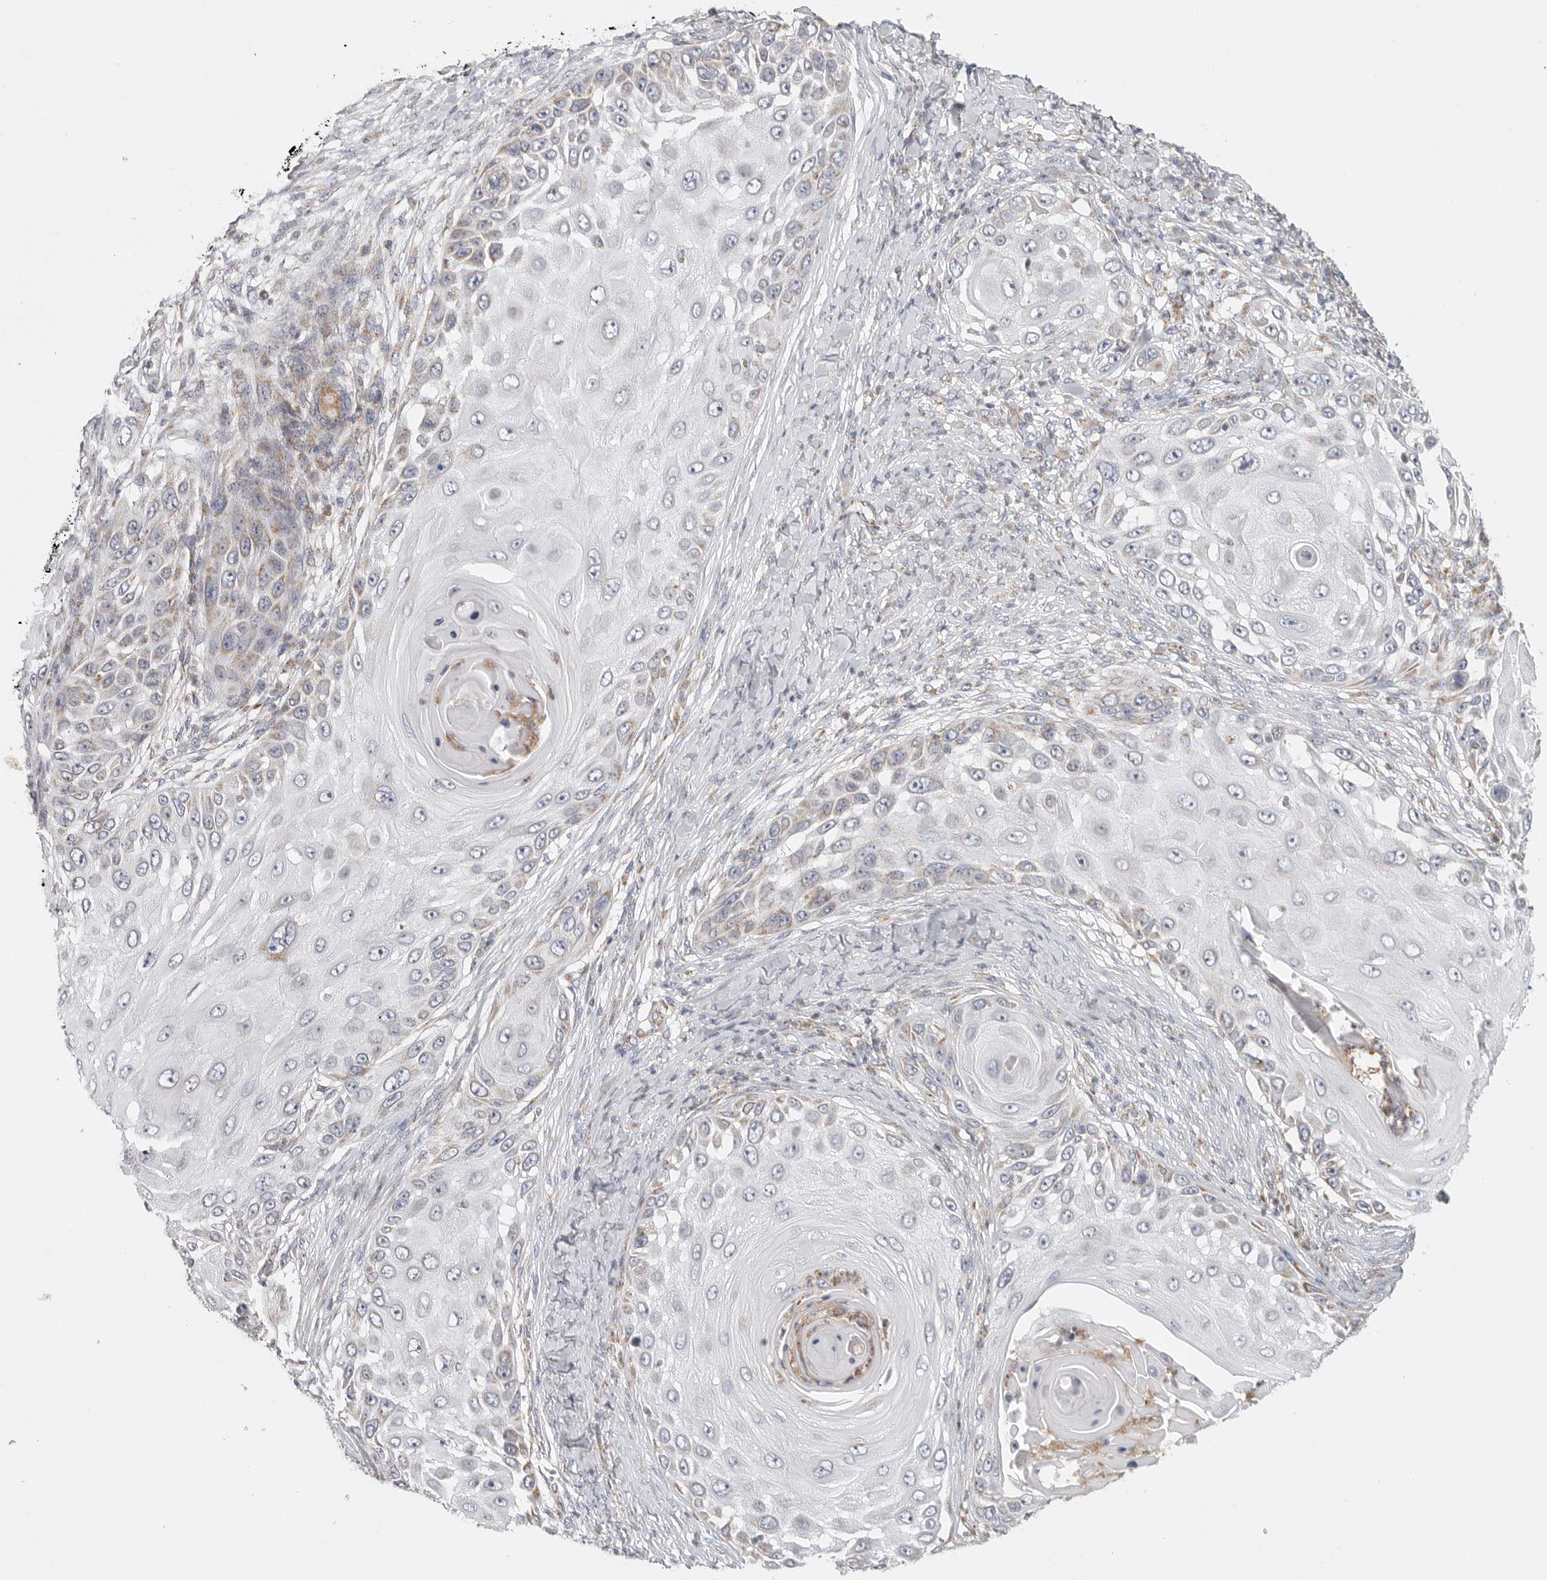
{"staining": {"intensity": "moderate", "quantity": "<25%", "location": "cytoplasmic/membranous"}, "tissue": "skin cancer", "cell_type": "Tumor cells", "image_type": "cancer", "snomed": [{"axis": "morphology", "description": "Squamous cell carcinoma, NOS"}, {"axis": "topography", "description": "Skin"}], "caption": "DAB (3,3'-diaminobenzidine) immunohistochemical staining of human skin squamous cell carcinoma exhibits moderate cytoplasmic/membranous protein expression in about <25% of tumor cells.", "gene": "SLC25A26", "patient": {"sex": "female", "age": 44}}